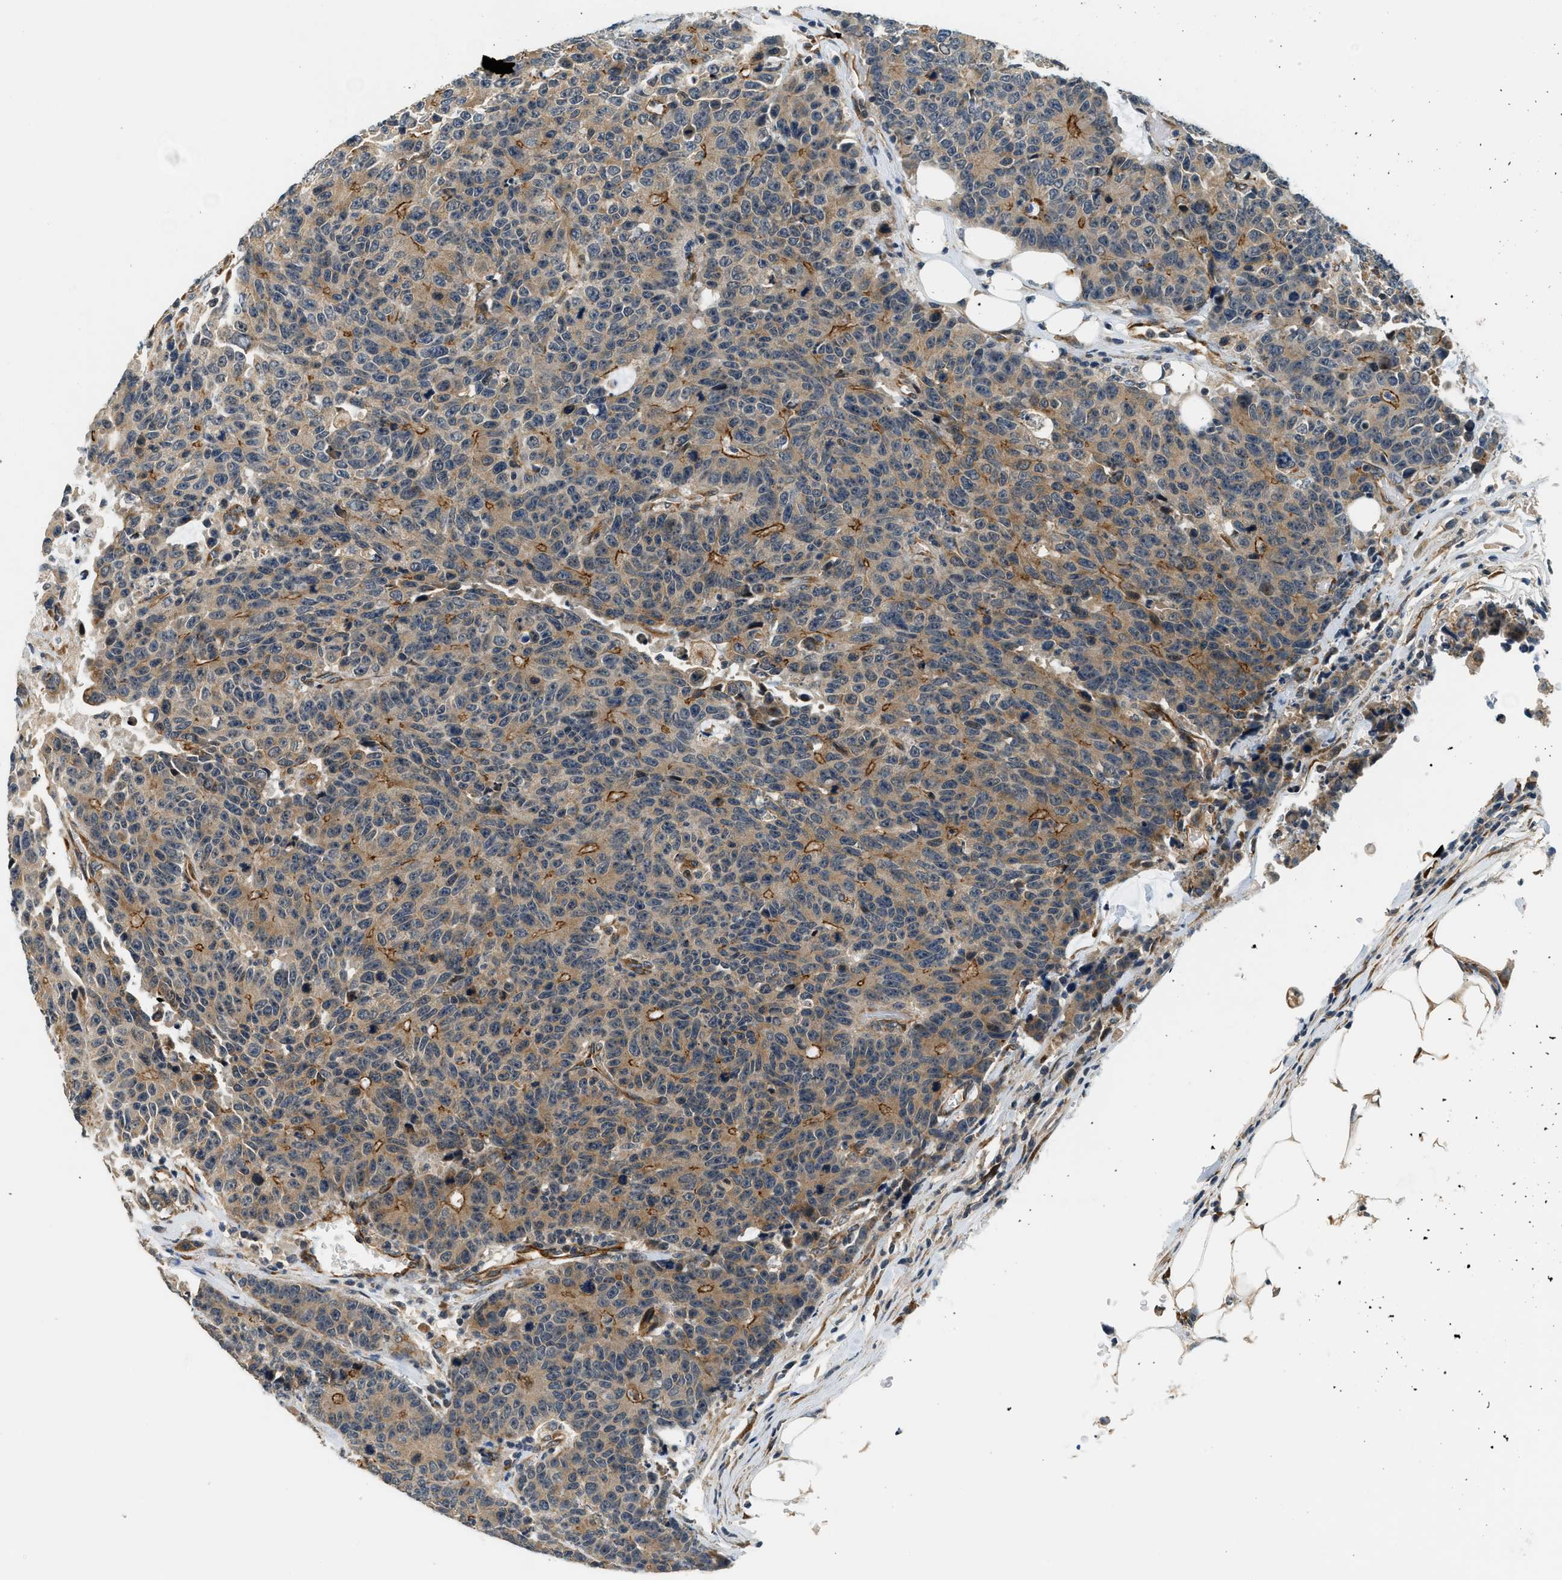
{"staining": {"intensity": "moderate", "quantity": ">75%", "location": "cytoplasmic/membranous"}, "tissue": "colorectal cancer", "cell_type": "Tumor cells", "image_type": "cancer", "snomed": [{"axis": "morphology", "description": "Adenocarcinoma, NOS"}, {"axis": "topography", "description": "Colon"}], "caption": "Adenocarcinoma (colorectal) was stained to show a protein in brown. There is medium levels of moderate cytoplasmic/membranous positivity in about >75% of tumor cells. Nuclei are stained in blue.", "gene": "ALOX12", "patient": {"sex": "female", "age": 86}}